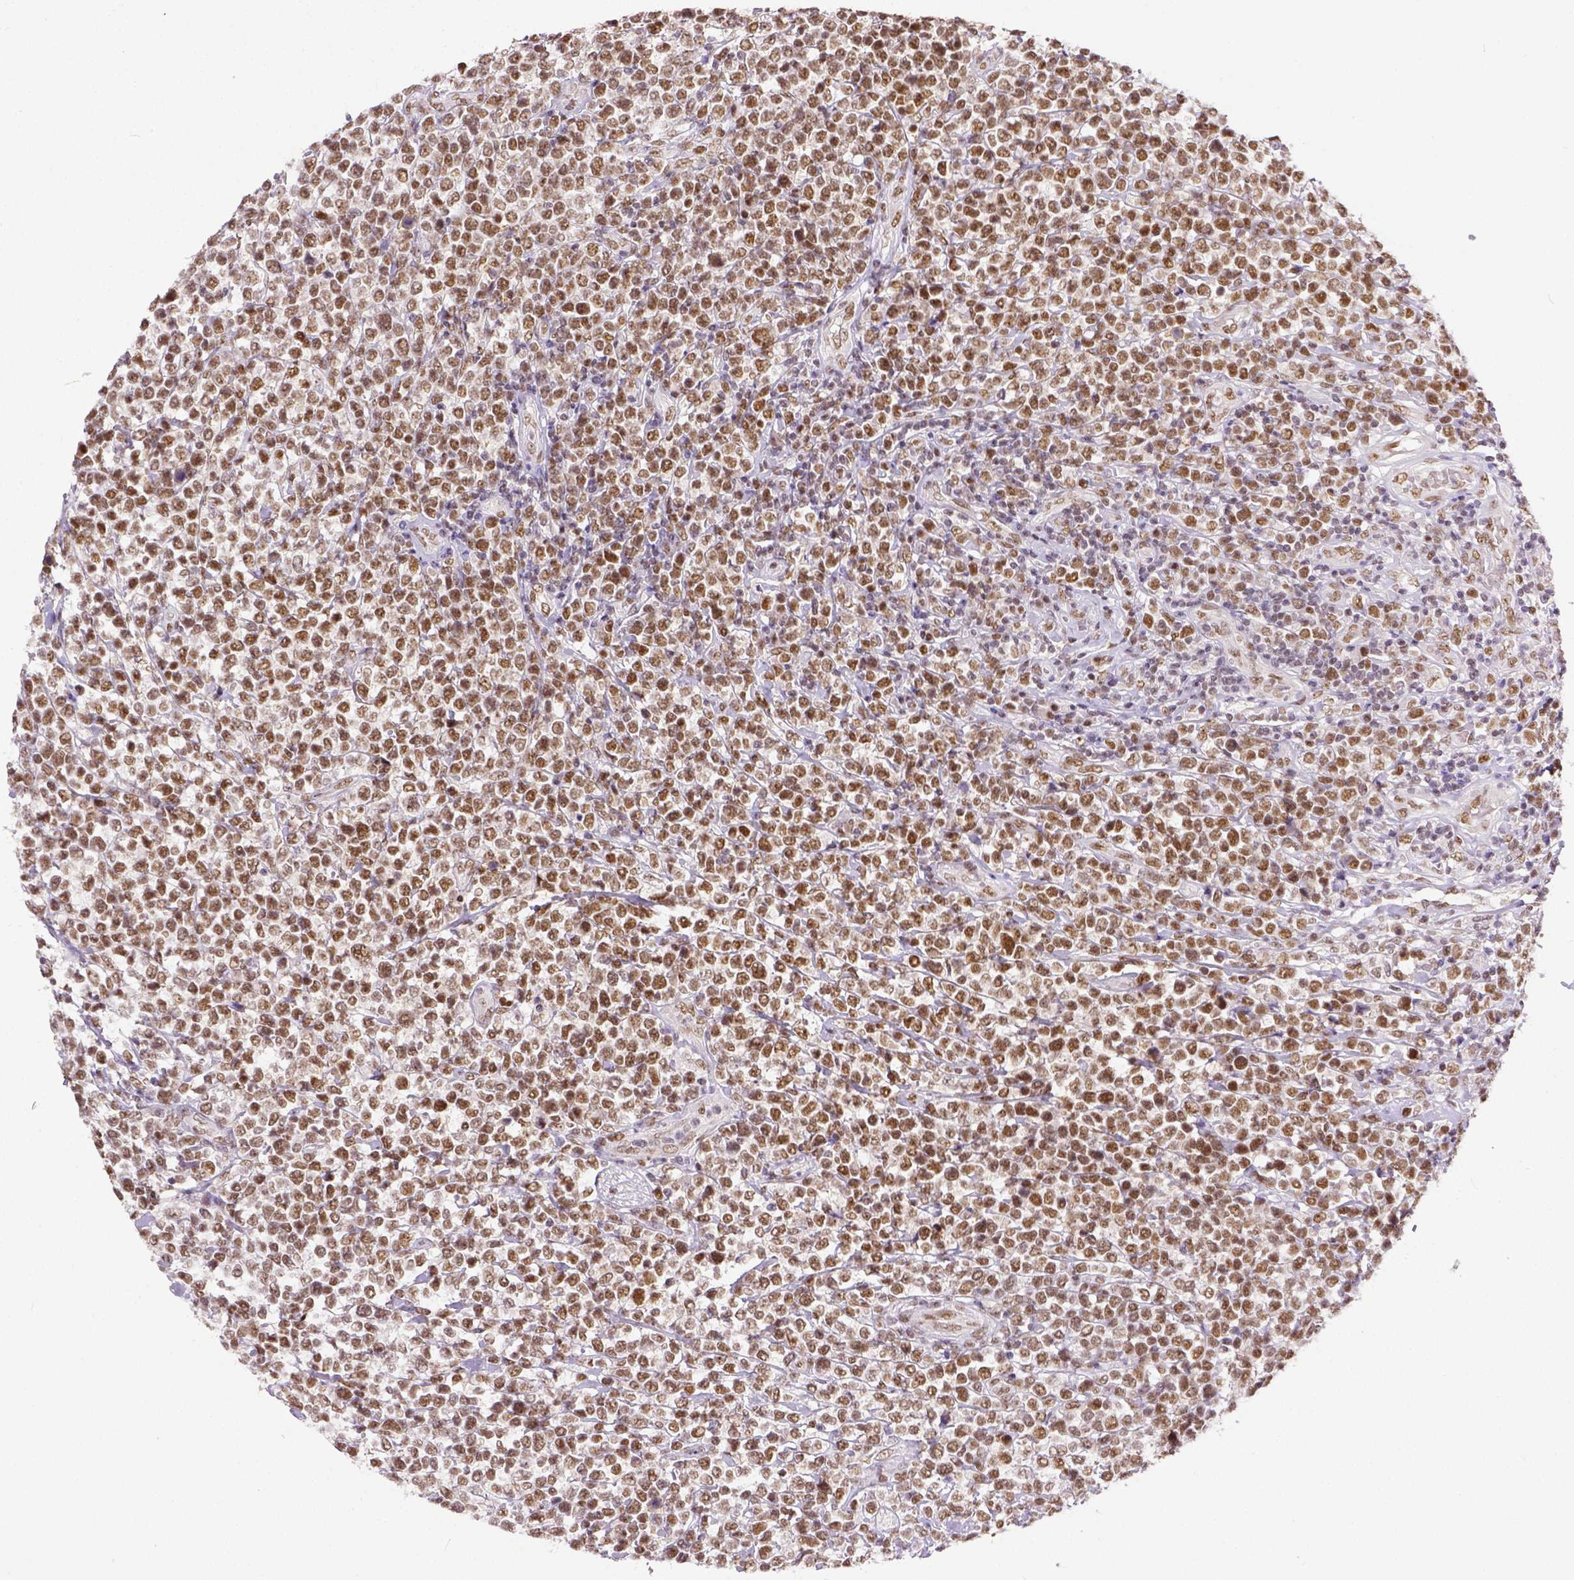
{"staining": {"intensity": "moderate", "quantity": ">75%", "location": "nuclear"}, "tissue": "lymphoma", "cell_type": "Tumor cells", "image_type": "cancer", "snomed": [{"axis": "morphology", "description": "Malignant lymphoma, non-Hodgkin's type, High grade"}, {"axis": "topography", "description": "Soft tissue"}], "caption": "An image of lymphoma stained for a protein shows moderate nuclear brown staining in tumor cells.", "gene": "ERCC1", "patient": {"sex": "female", "age": 56}}